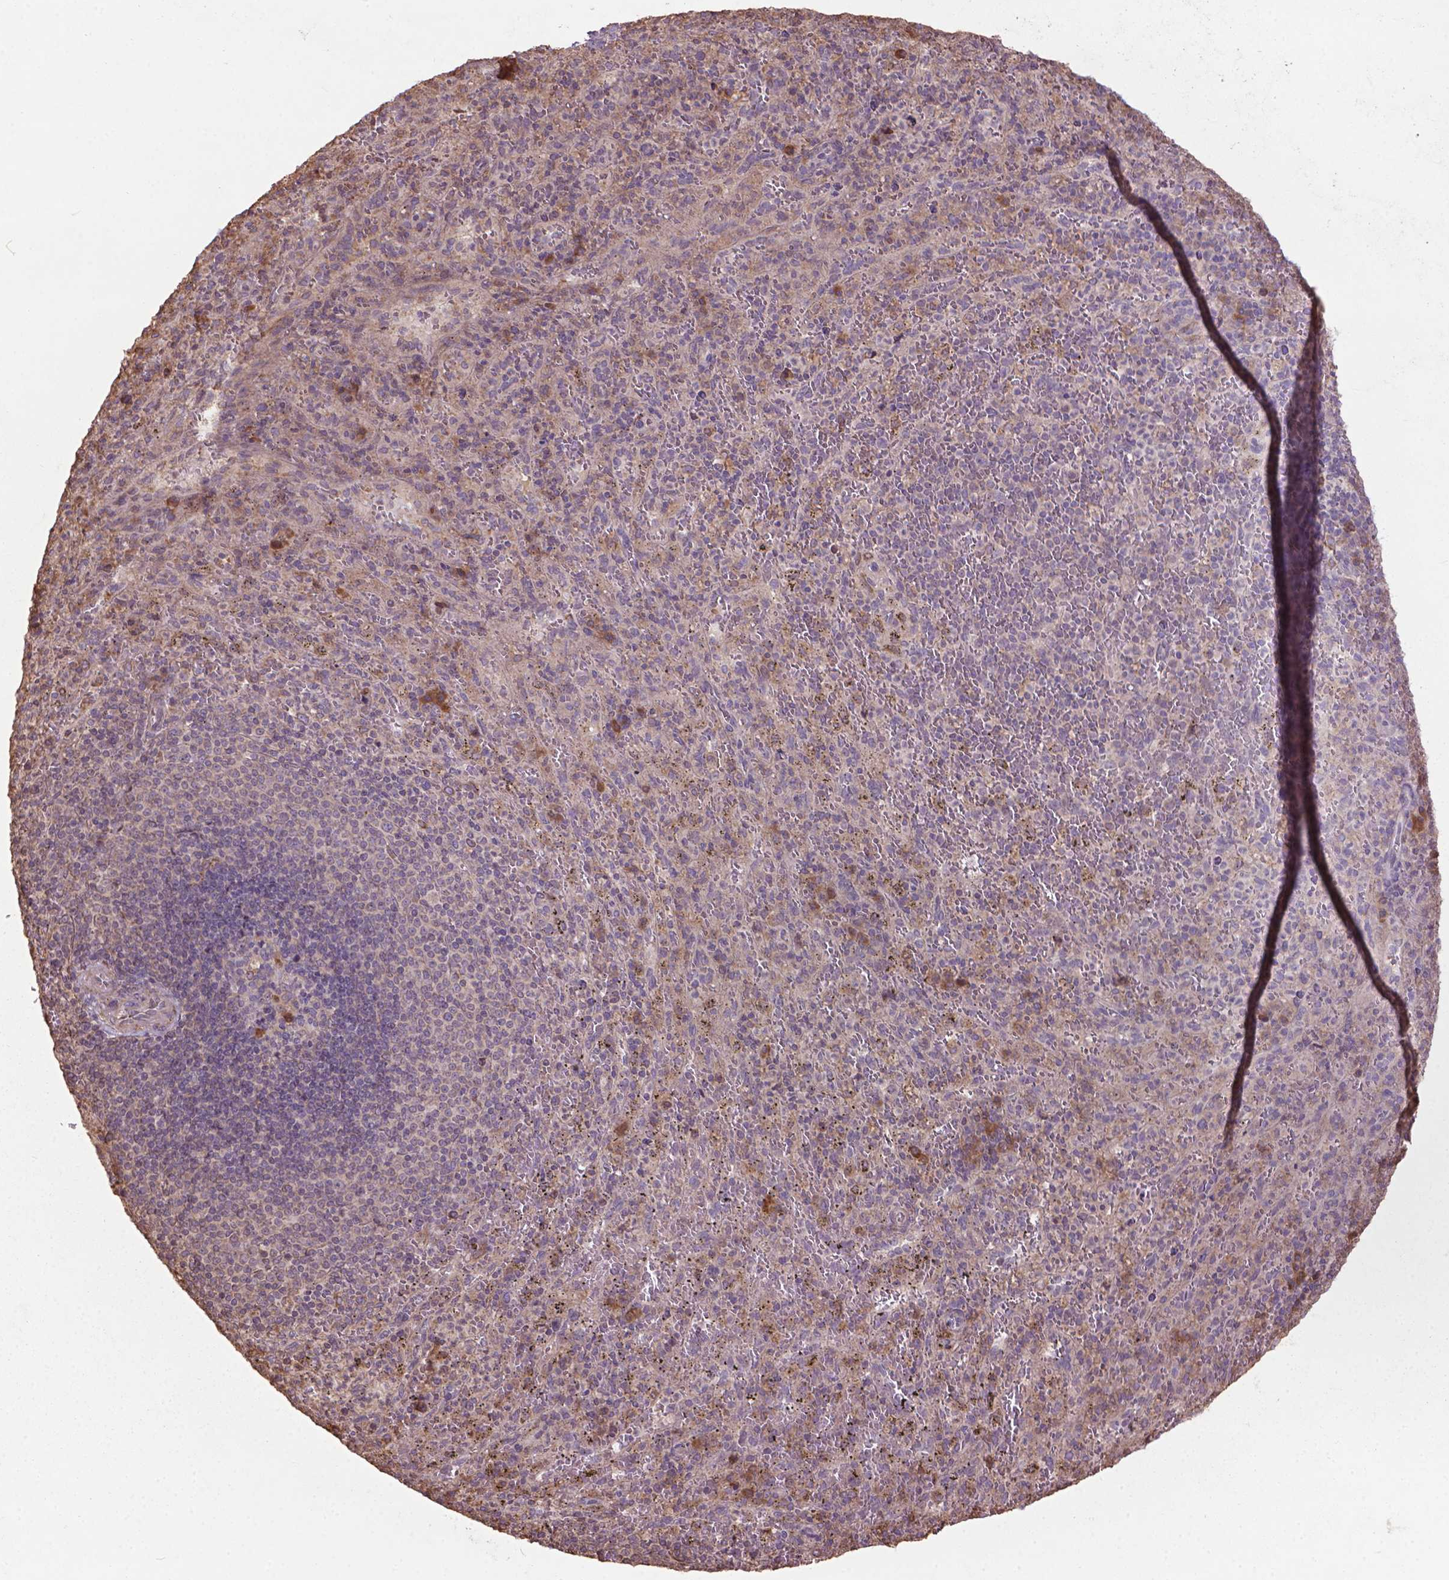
{"staining": {"intensity": "negative", "quantity": "none", "location": "none"}, "tissue": "spleen", "cell_type": "Cells in red pulp", "image_type": "normal", "snomed": [{"axis": "morphology", "description": "Normal tissue, NOS"}, {"axis": "topography", "description": "Spleen"}], "caption": "Cells in red pulp show no significant protein positivity in benign spleen. (DAB IHC, high magnification).", "gene": "GAS1", "patient": {"sex": "male", "age": 57}}